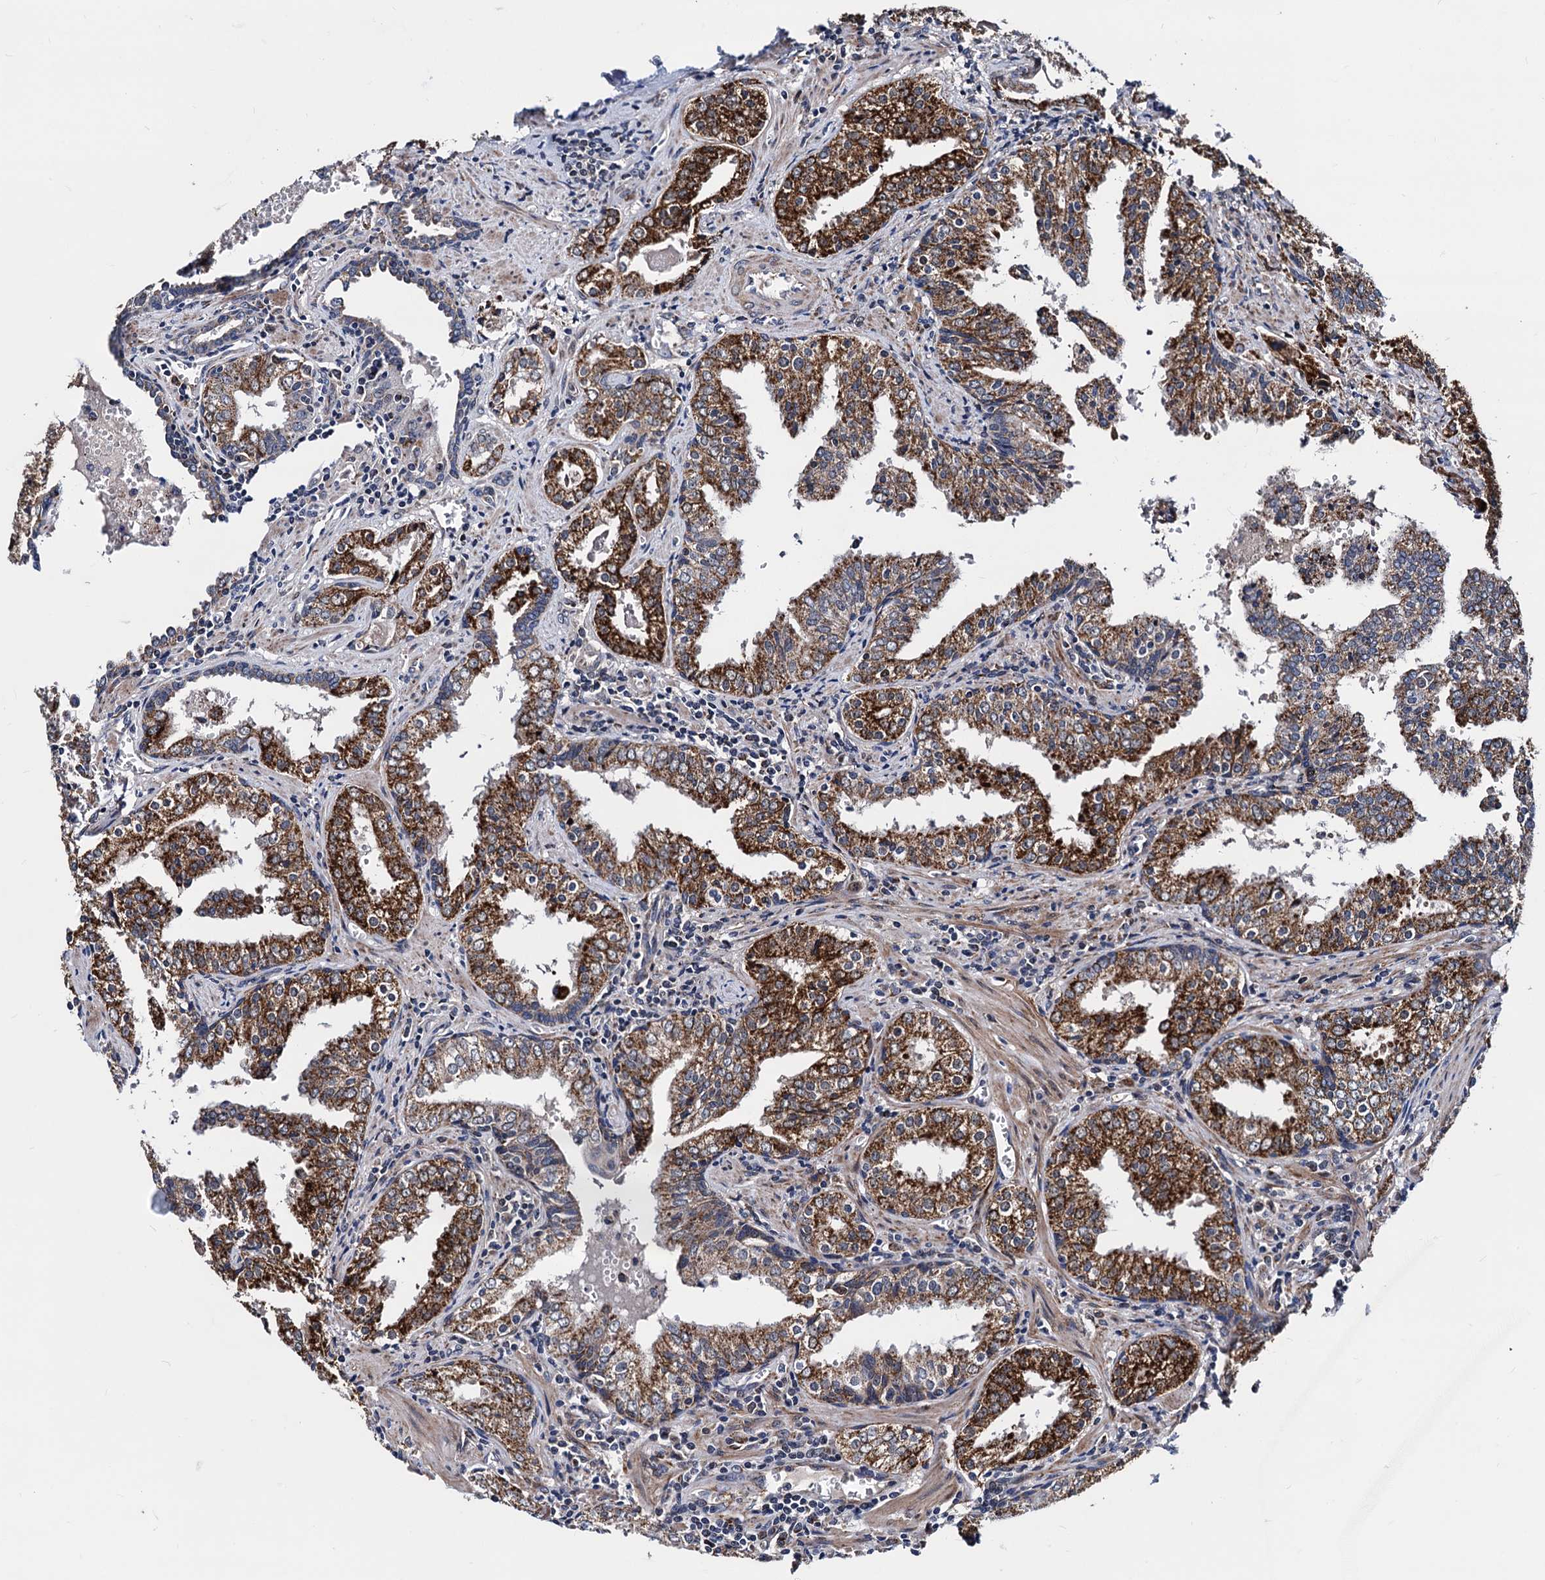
{"staining": {"intensity": "strong", "quantity": ">75%", "location": "cytoplasmic/membranous"}, "tissue": "prostate cancer", "cell_type": "Tumor cells", "image_type": "cancer", "snomed": [{"axis": "morphology", "description": "Adenocarcinoma, High grade"}, {"axis": "topography", "description": "Prostate"}], "caption": "High-grade adenocarcinoma (prostate) stained with a protein marker displays strong staining in tumor cells.", "gene": "COA4", "patient": {"sex": "male", "age": 68}}